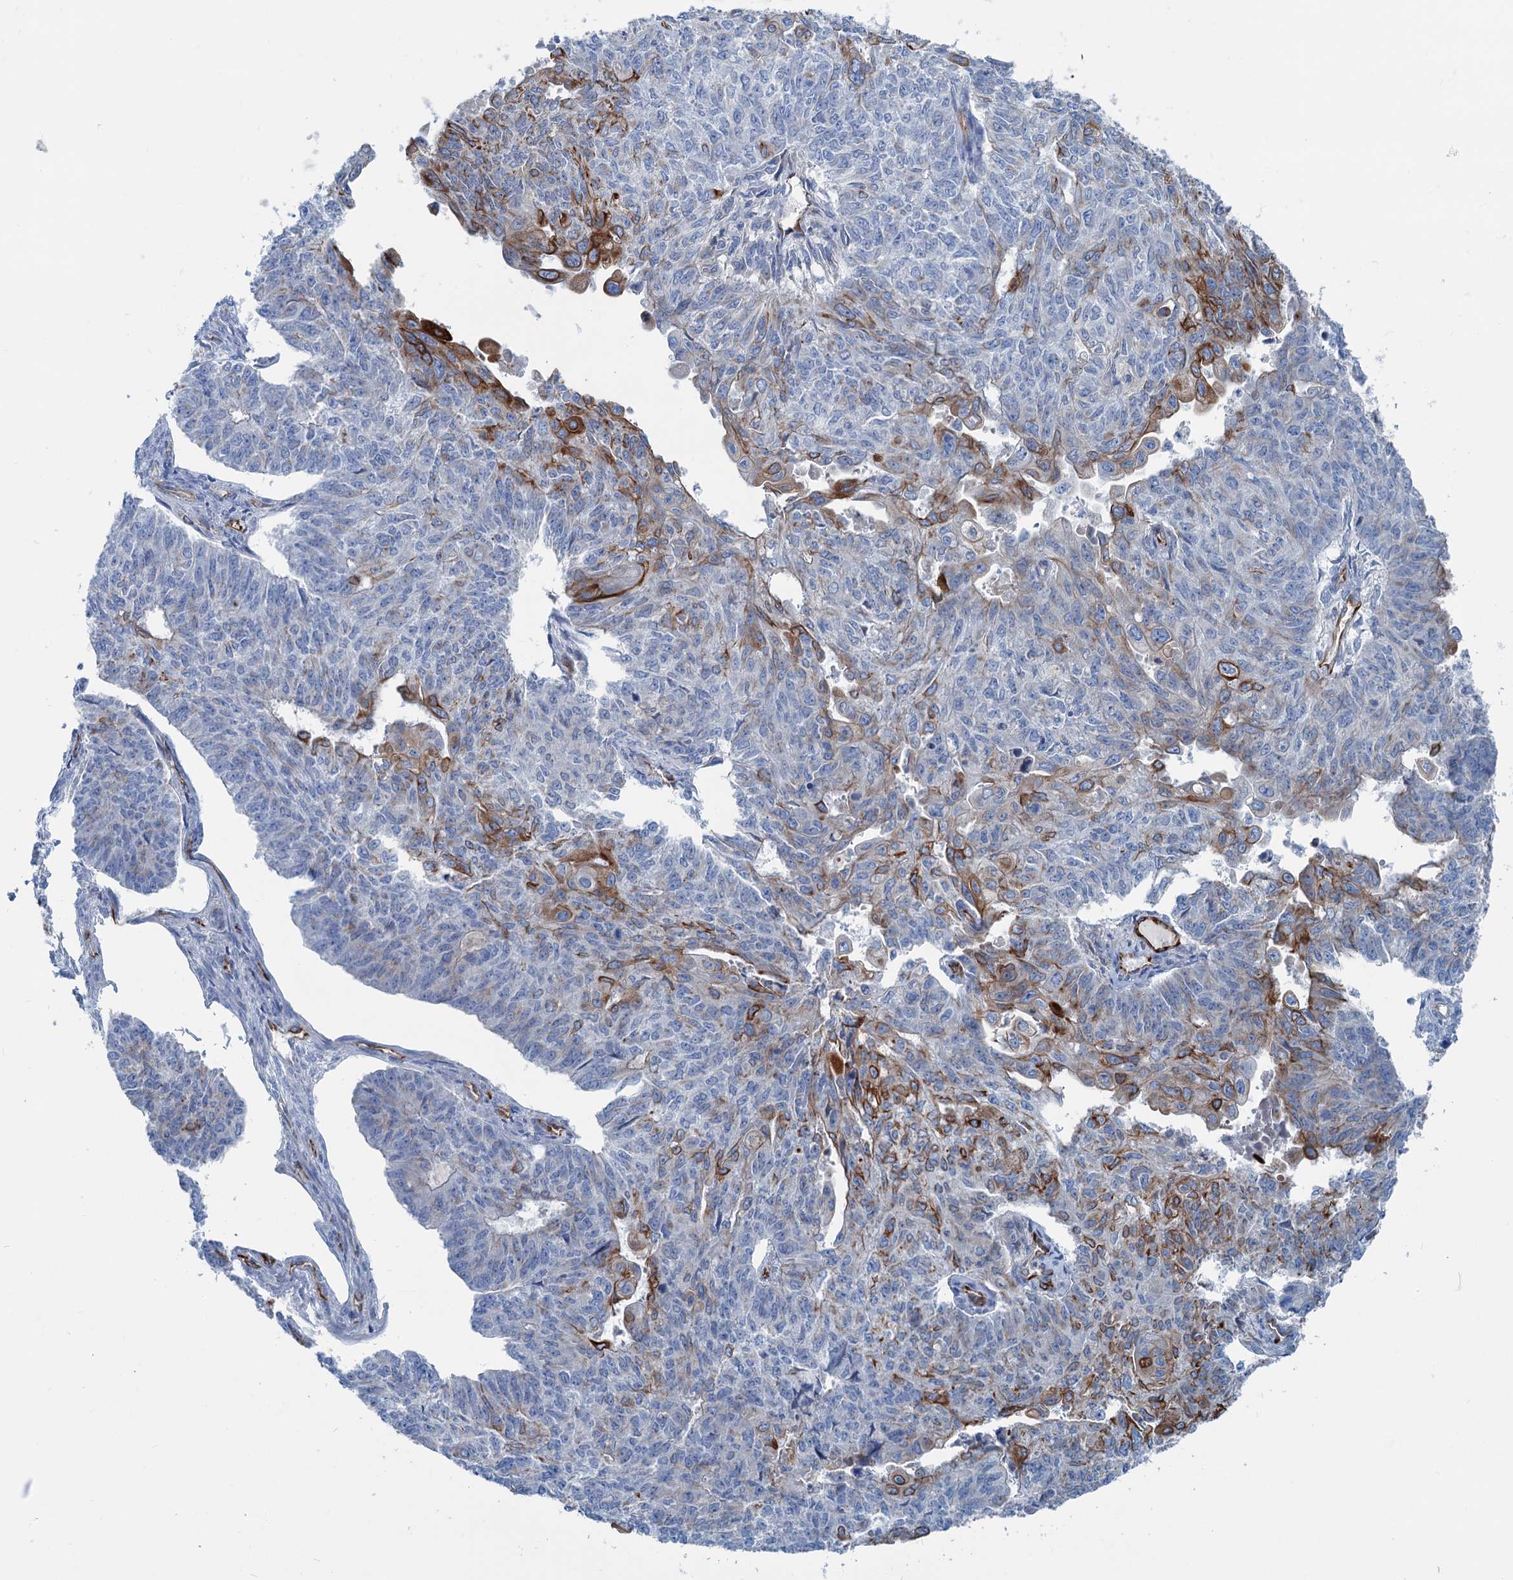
{"staining": {"intensity": "moderate", "quantity": "<25%", "location": "cytoplasmic/membranous"}, "tissue": "endometrial cancer", "cell_type": "Tumor cells", "image_type": "cancer", "snomed": [{"axis": "morphology", "description": "Adenocarcinoma, NOS"}, {"axis": "topography", "description": "Endometrium"}], "caption": "Endometrial cancer (adenocarcinoma) tissue shows moderate cytoplasmic/membranous positivity in approximately <25% of tumor cells The staining is performed using DAB brown chromogen to label protein expression. The nuclei are counter-stained blue using hematoxylin.", "gene": "CALCOCO1", "patient": {"sex": "female", "age": 32}}